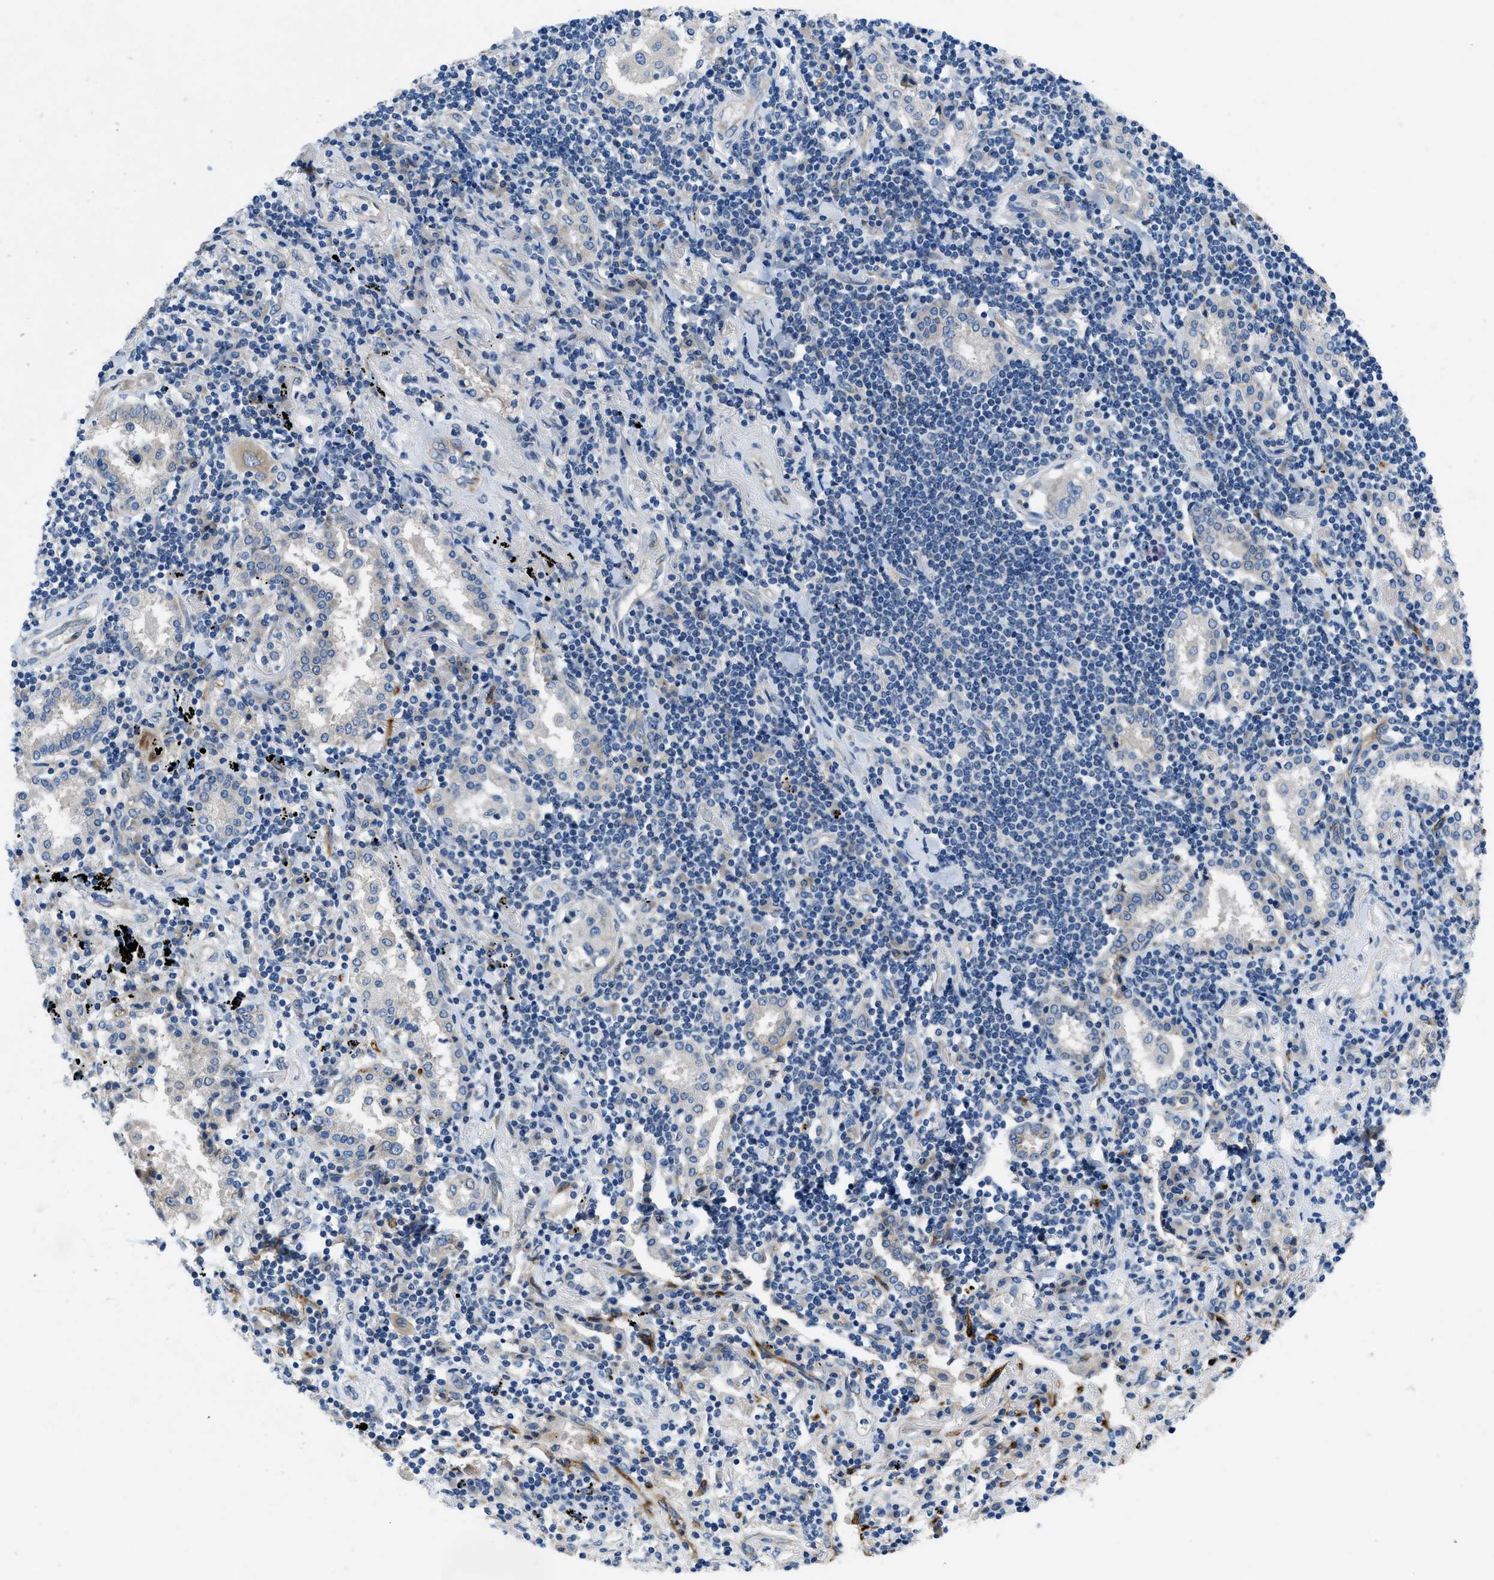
{"staining": {"intensity": "negative", "quantity": "none", "location": "none"}, "tissue": "lung cancer", "cell_type": "Tumor cells", "image_type": "cancer", "snomed": [{"axis": "morphology", "description": "Adenocarcinoma, NOS"}, {"axis": "topography", "description": "Lung"}], "caption": "A micrograph of human adenocarcinoma (lung) is negative for staining in tumor cells.", "gene": "PGR", "patient": {"sex": "female", "age": 65}}